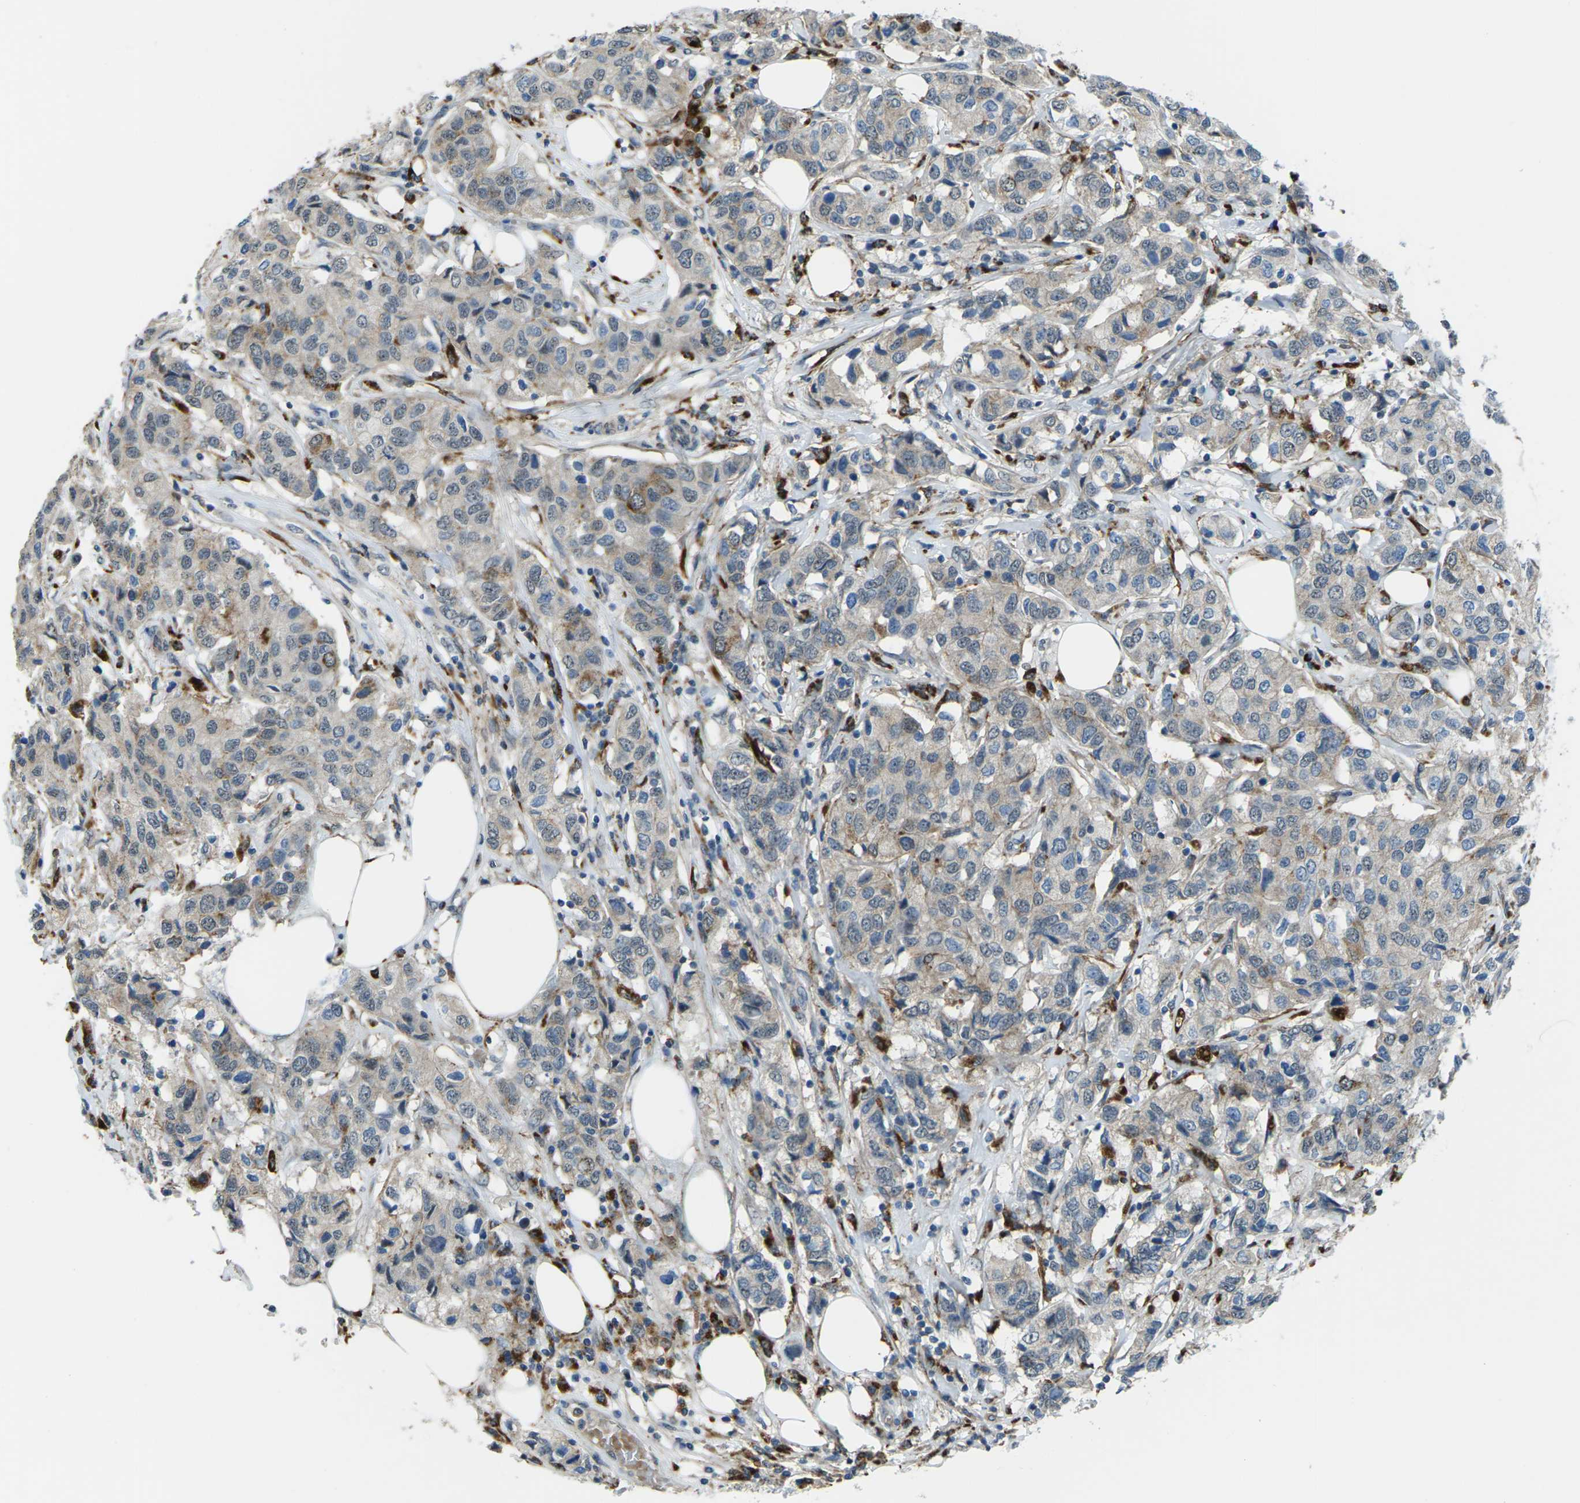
{"staining": {"intensity": "weak", "quantity": "25%-75%", "location": "cytoplasmic/membranous"}, "tissue": "breast cancer", "cell_type": "Tumor cells", "image_type": "cancer", "snomed": [{"axis": "morphology", "description": "Duct carcinoma"}, {"axis": "topography", "description": "Breast"}], "caption": "Protein analysis of infiltrating ductal carcinoma (breast) tissue demonstrates weak cytoplasmic/membranous staining in approximately 25%-75% of tumor cells. (DAB (3,3'-diaminobenzidine) = brown stain, brightfield microscopy at high magnification).", "gene": "SLC31A2", "patient": {"sex": "female", "age": 80}}